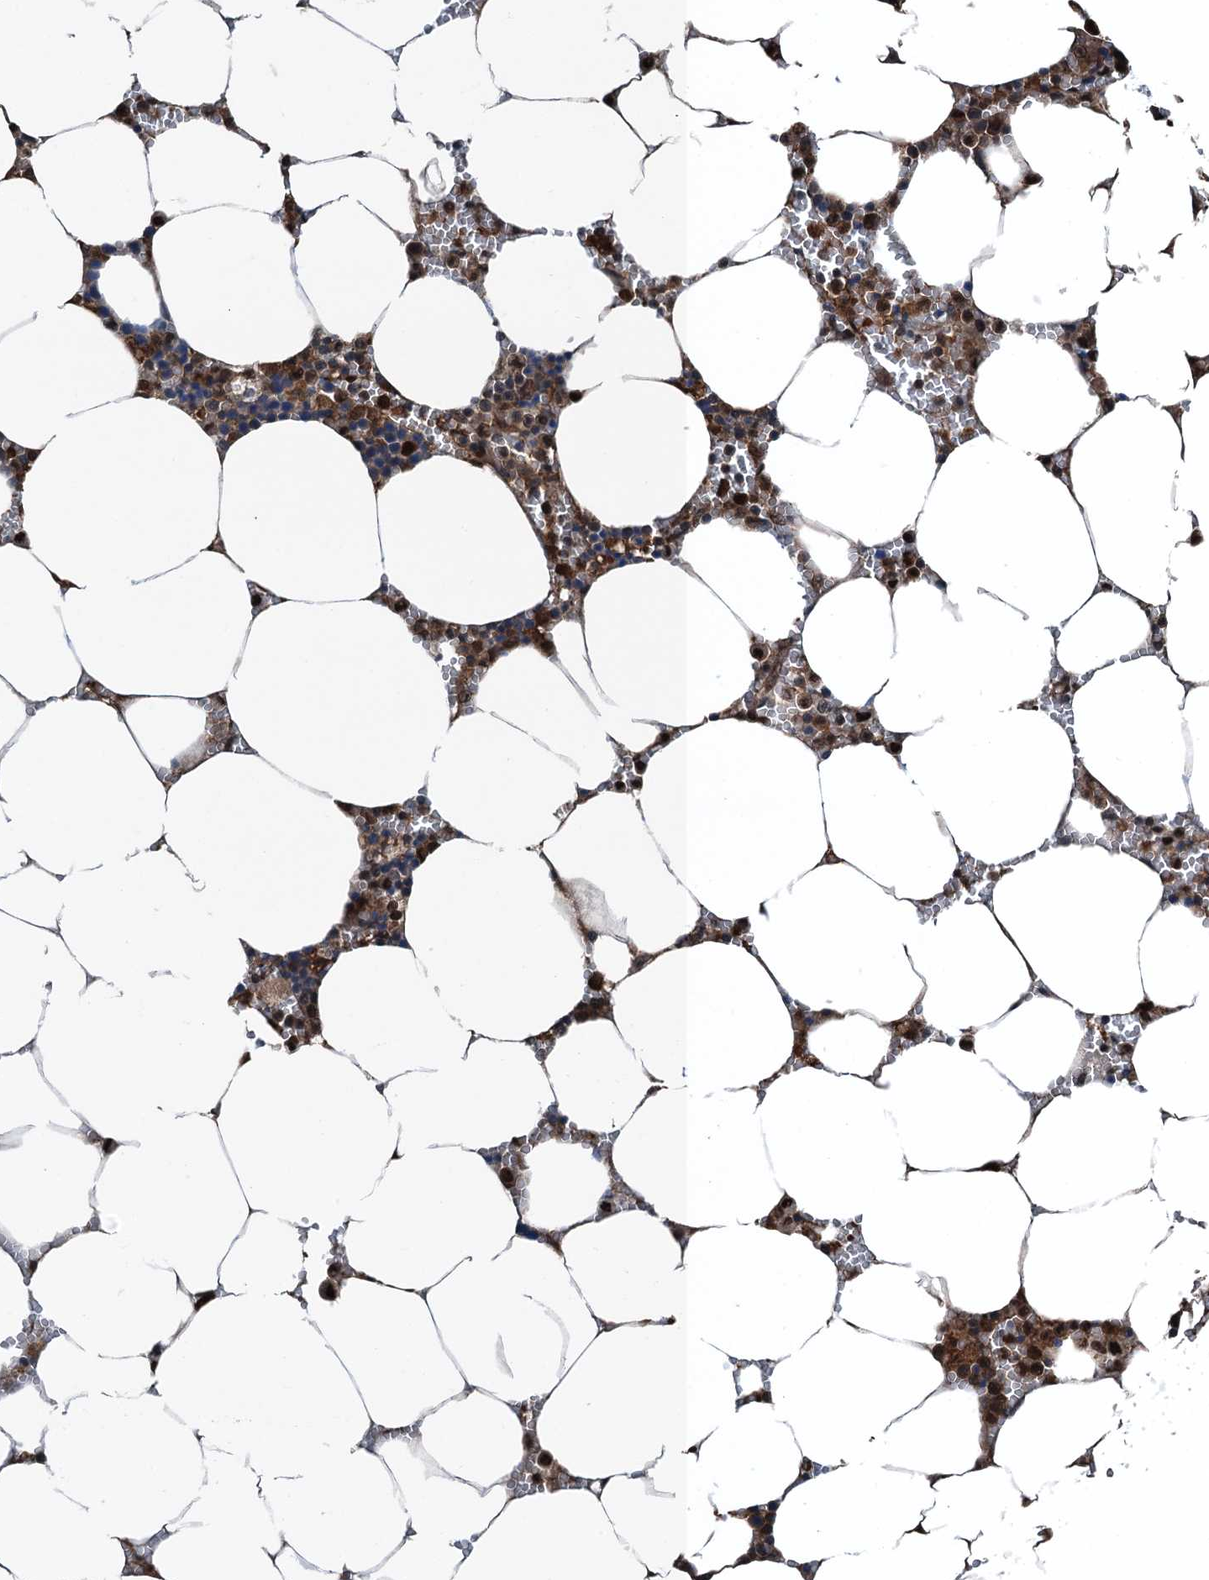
{"staining": {"intensity": "moderate", "quantity": "25%-75%", "location": "cytoplasmic/membranous,nuclear"}, "tissue": "bone marrow", "cell_type": "Hematopoietic cells", "image_type": "normal", "snomed": [{"axis": "morphology", "description": "Normal tissue, NOS"}, {"axis": "topography", "description": "Bone marrow"}], "caption": "IHC (DAB (3,3'-diaminobenzidine)) staining of benign human bone marrow displays moderate cytoplasmic/membranous,nuclear protein positivity in about 25%-75% of hematopoietic cells.", "gene": "RNH1", "patient": {"sex": "male", "age": 70}}